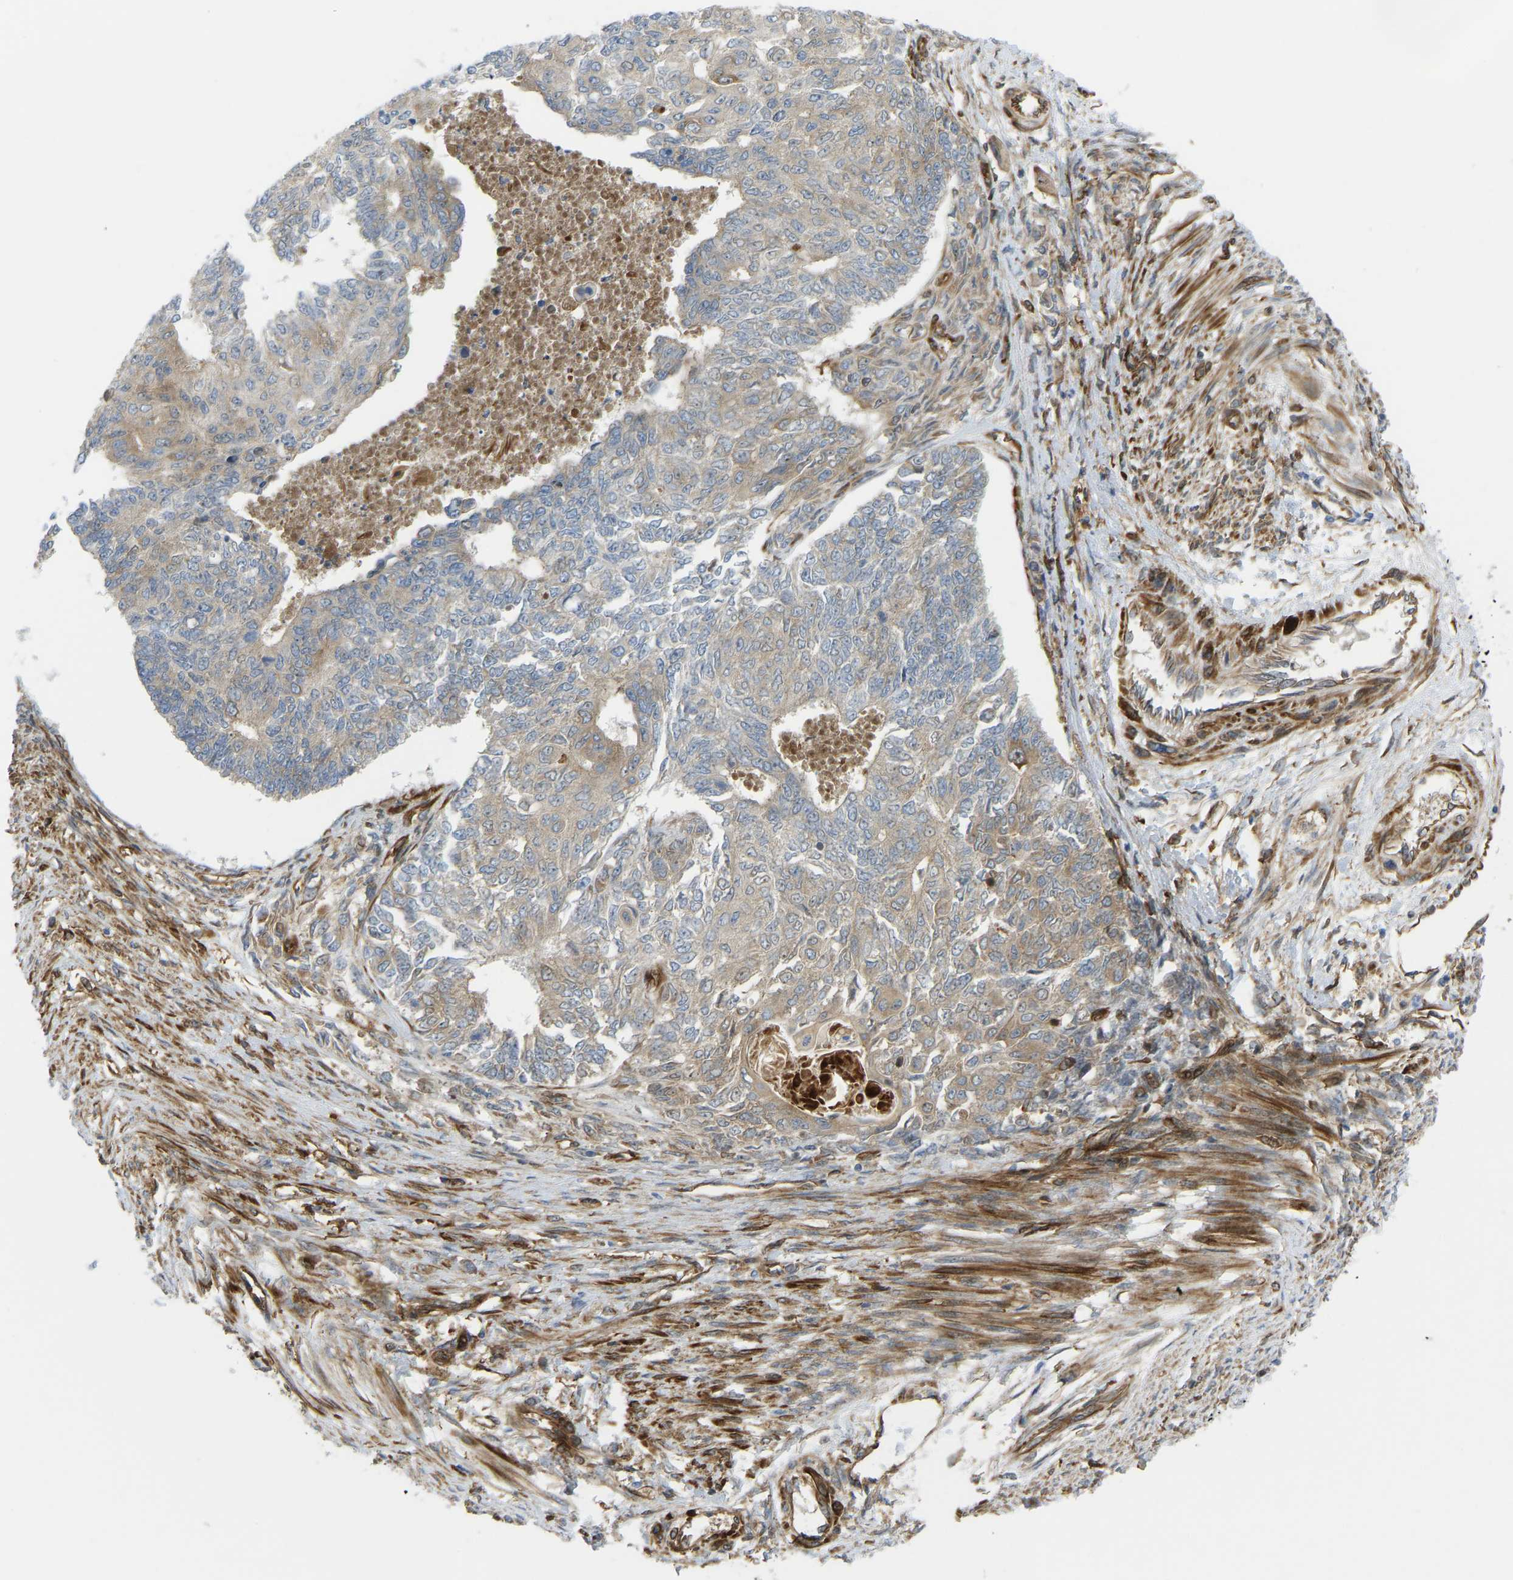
{"staining": {"intensity": "weak", "quantity": "25%-75%", "location": "cytoplasmic/membranous"}, "tissue": "endometrial cancer", "cell_type": "Tumor cells", "image_type": "cancer", "snomed": [{"axis": "morphology", "description": "Adenocarcinoma, NOS"}, {"axis": "topography", "description": "Endometrium"}], "caption": "Endometrial adenocarcinoma was stained to show a protein in brown. There is low levels of weak cytoplasmic/membranous staining in approximately 25%-75% of tumor cells.", "gene": "PICALM", "patient": {"sex": "female", "age": 32}}